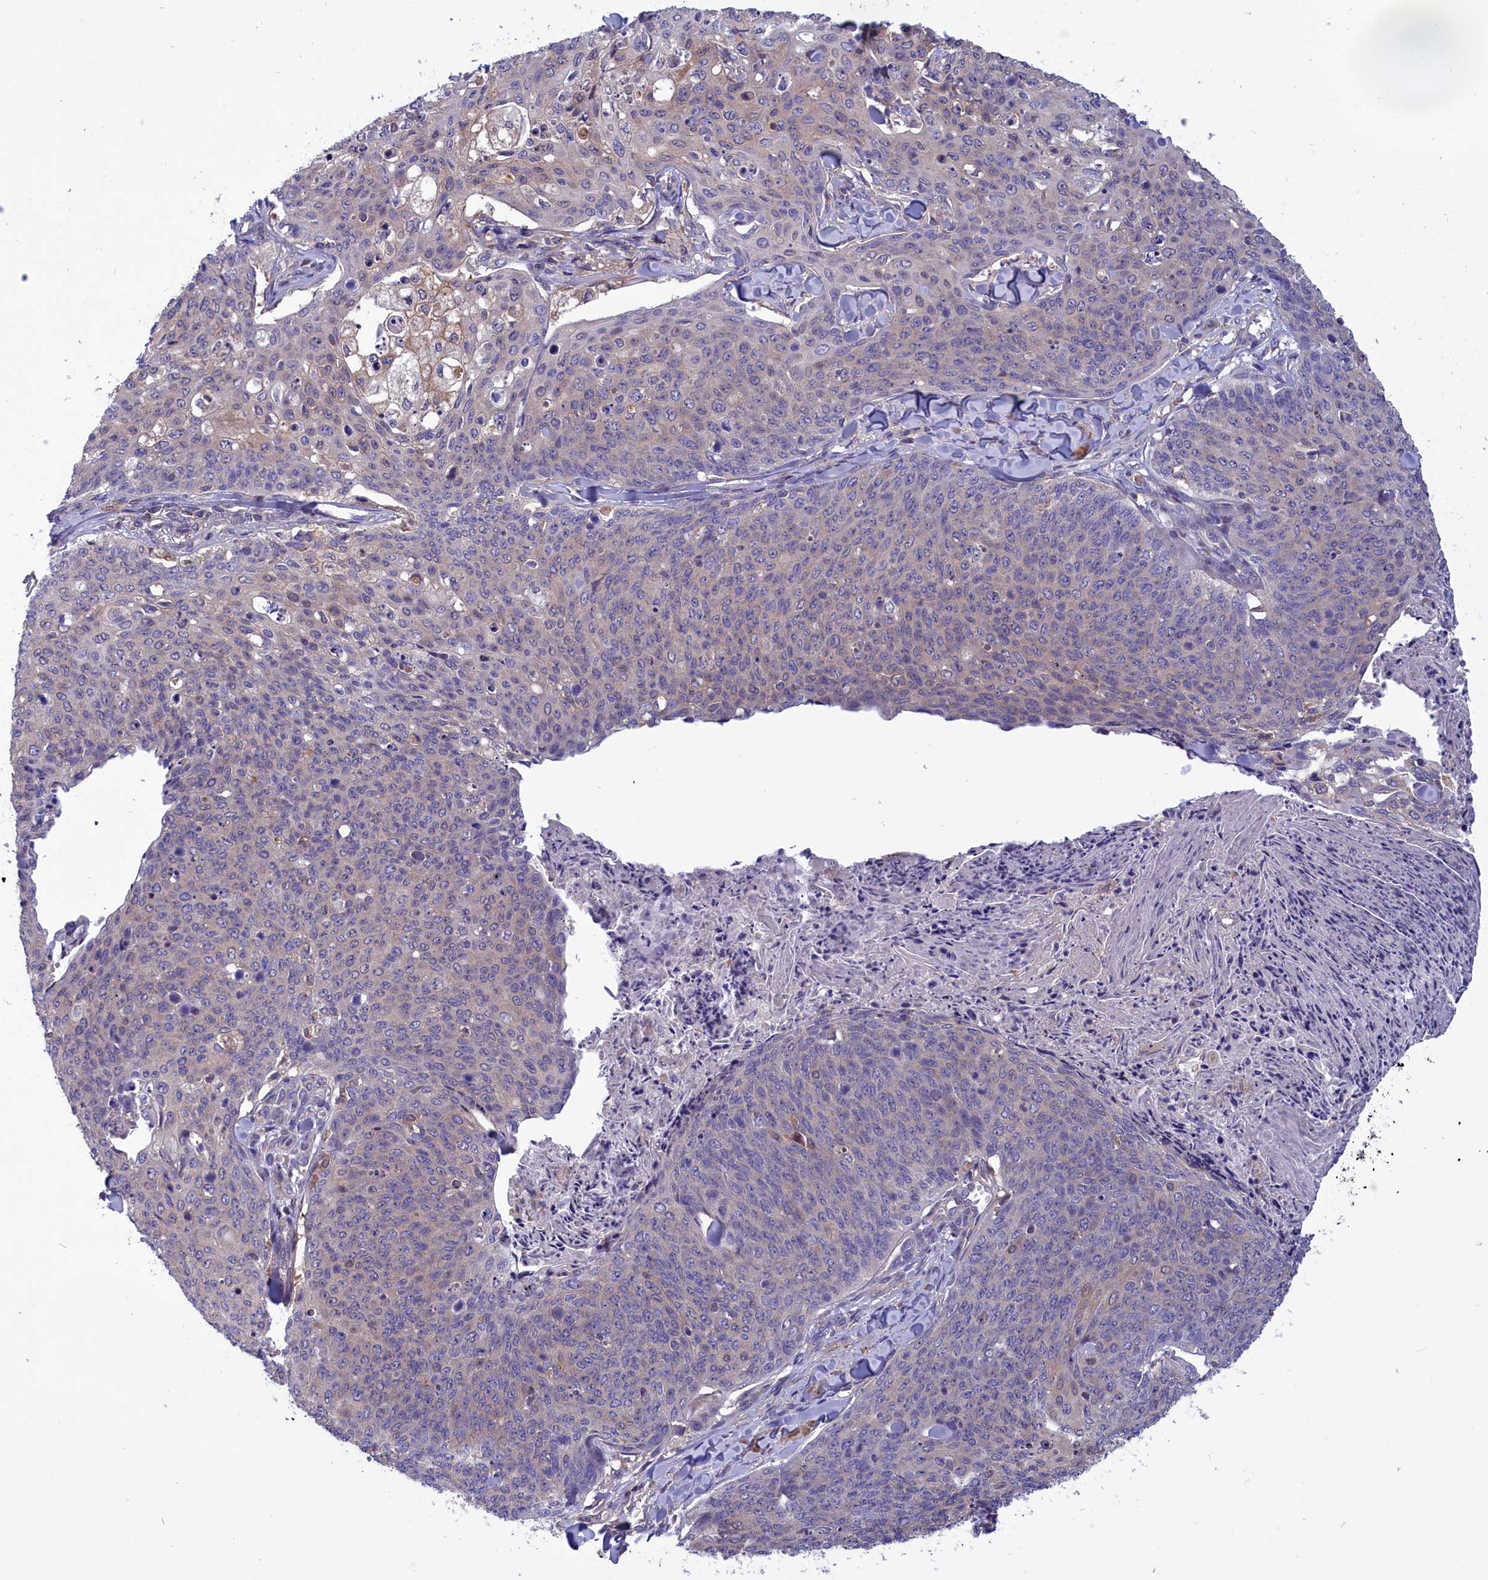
{"staining": {"intensity": "negative", "quantity": "none", "location": "none"}, "tissue": "skin cancer", "cell_type": "Tumor cells", "image_type": "cancer", "snomed": [{"axis": "morphology", "description": "Squamous cell carcinoma, NOS"}, {"axis": "topography", "description": "Skin"}, {"axis": "topography", "description": "Vulva"}], "caption": "IHC photomicrograph of skin cancer stained for a protein (brown), which exhibits no positivity in tumor cells.", "gene": "AMDHD2", "patient": {"sex": "female", "age": 85}}